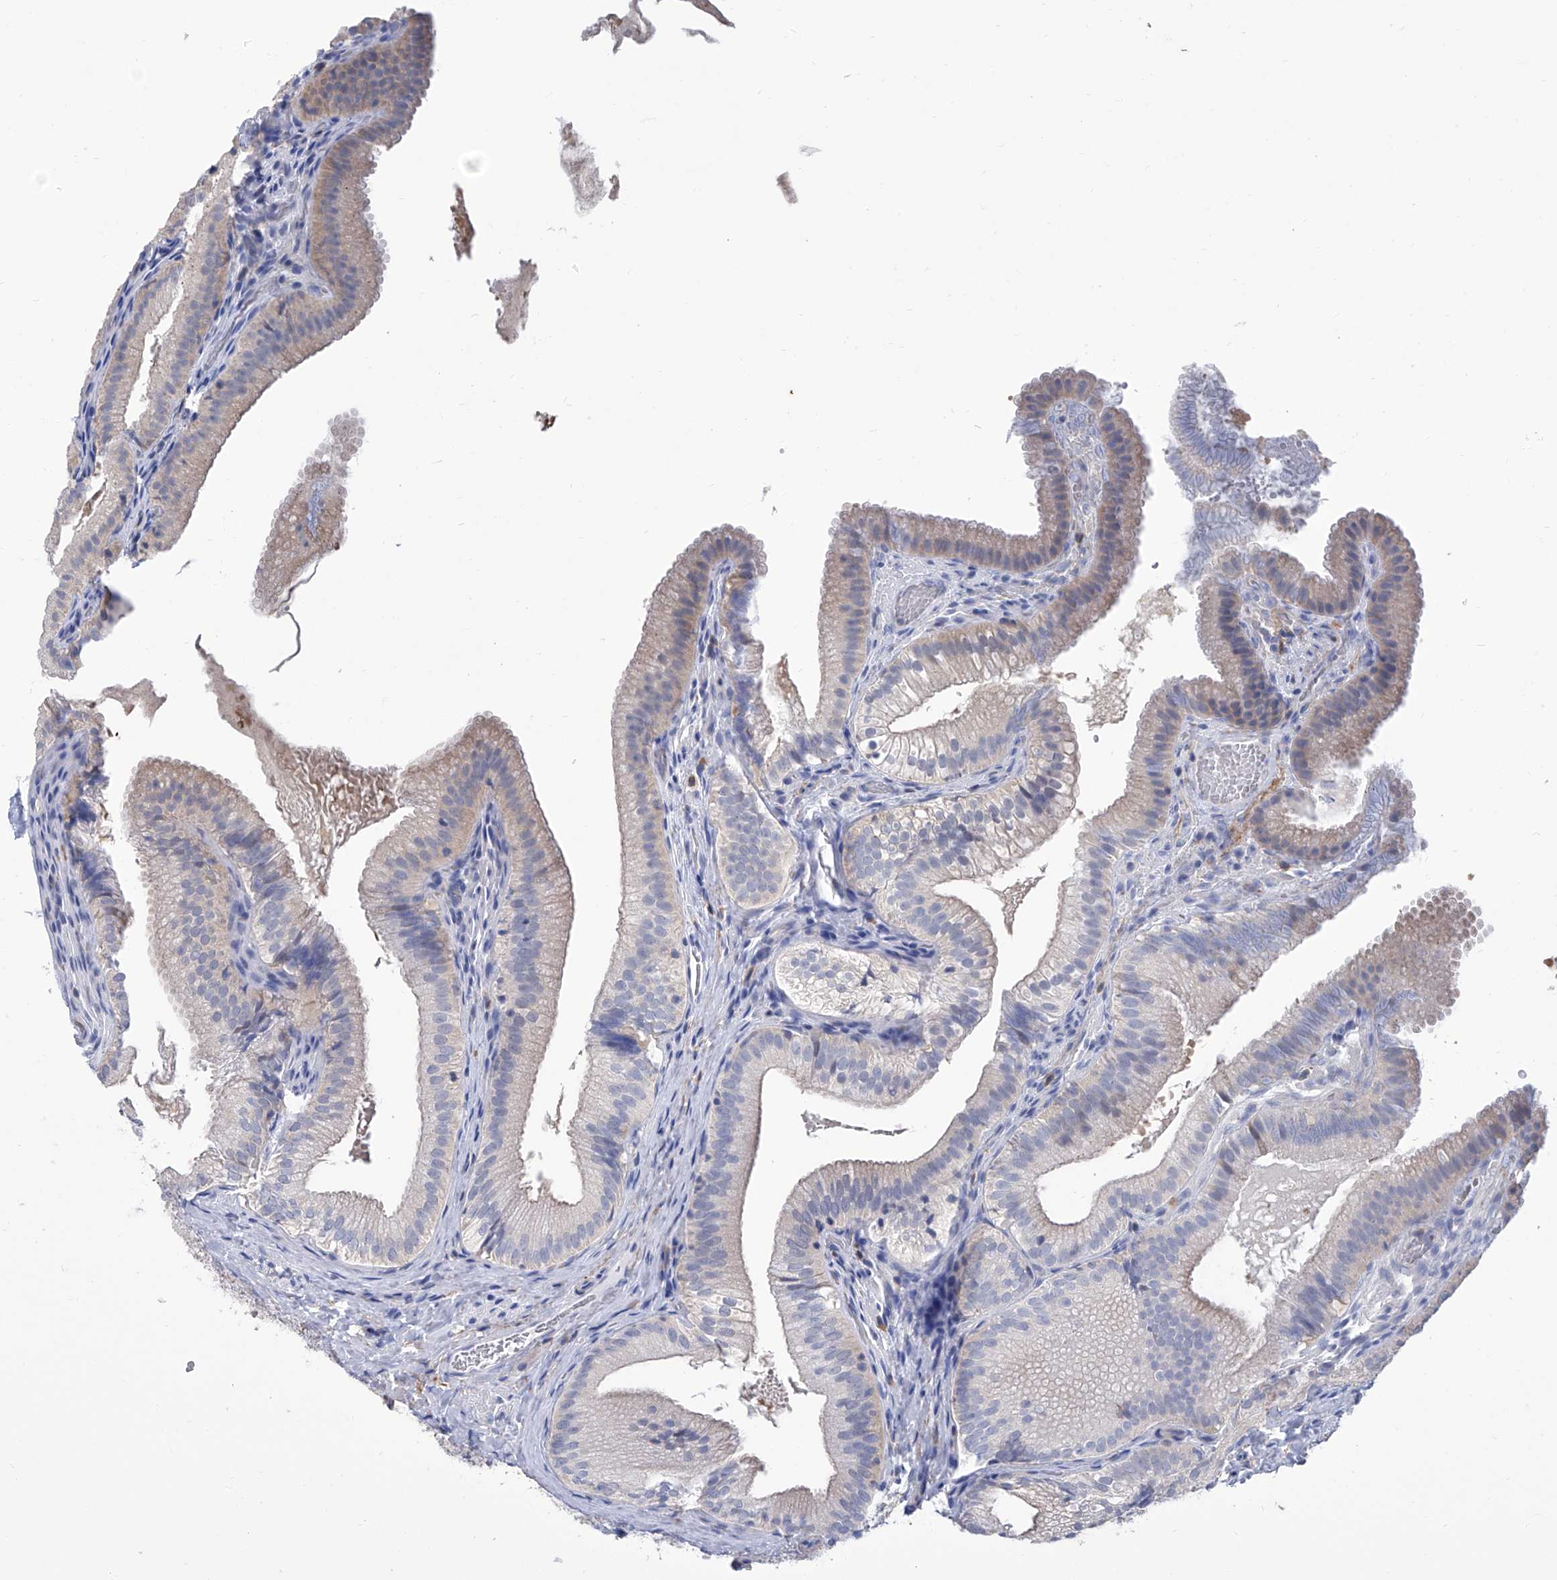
{"staining": {"intensity": "weak", "quantity": "<25%", "location": "cytoplasmic/membranous"}, "tissue": "gallbladder", "cell_type": "Glandular cells", "image_type": "normal", "snomed": [{"axis": "morphology", "description": "Normal tissue, NOS"}, {"axis": "topography", "description": "Gallbladder"}], "caption": "A histopathology image of gallbladder stained for a protein demonstrates no brown staining in glandular cells.", "gene": "SMS", "patient": {"sex": "female", "age": 30}}